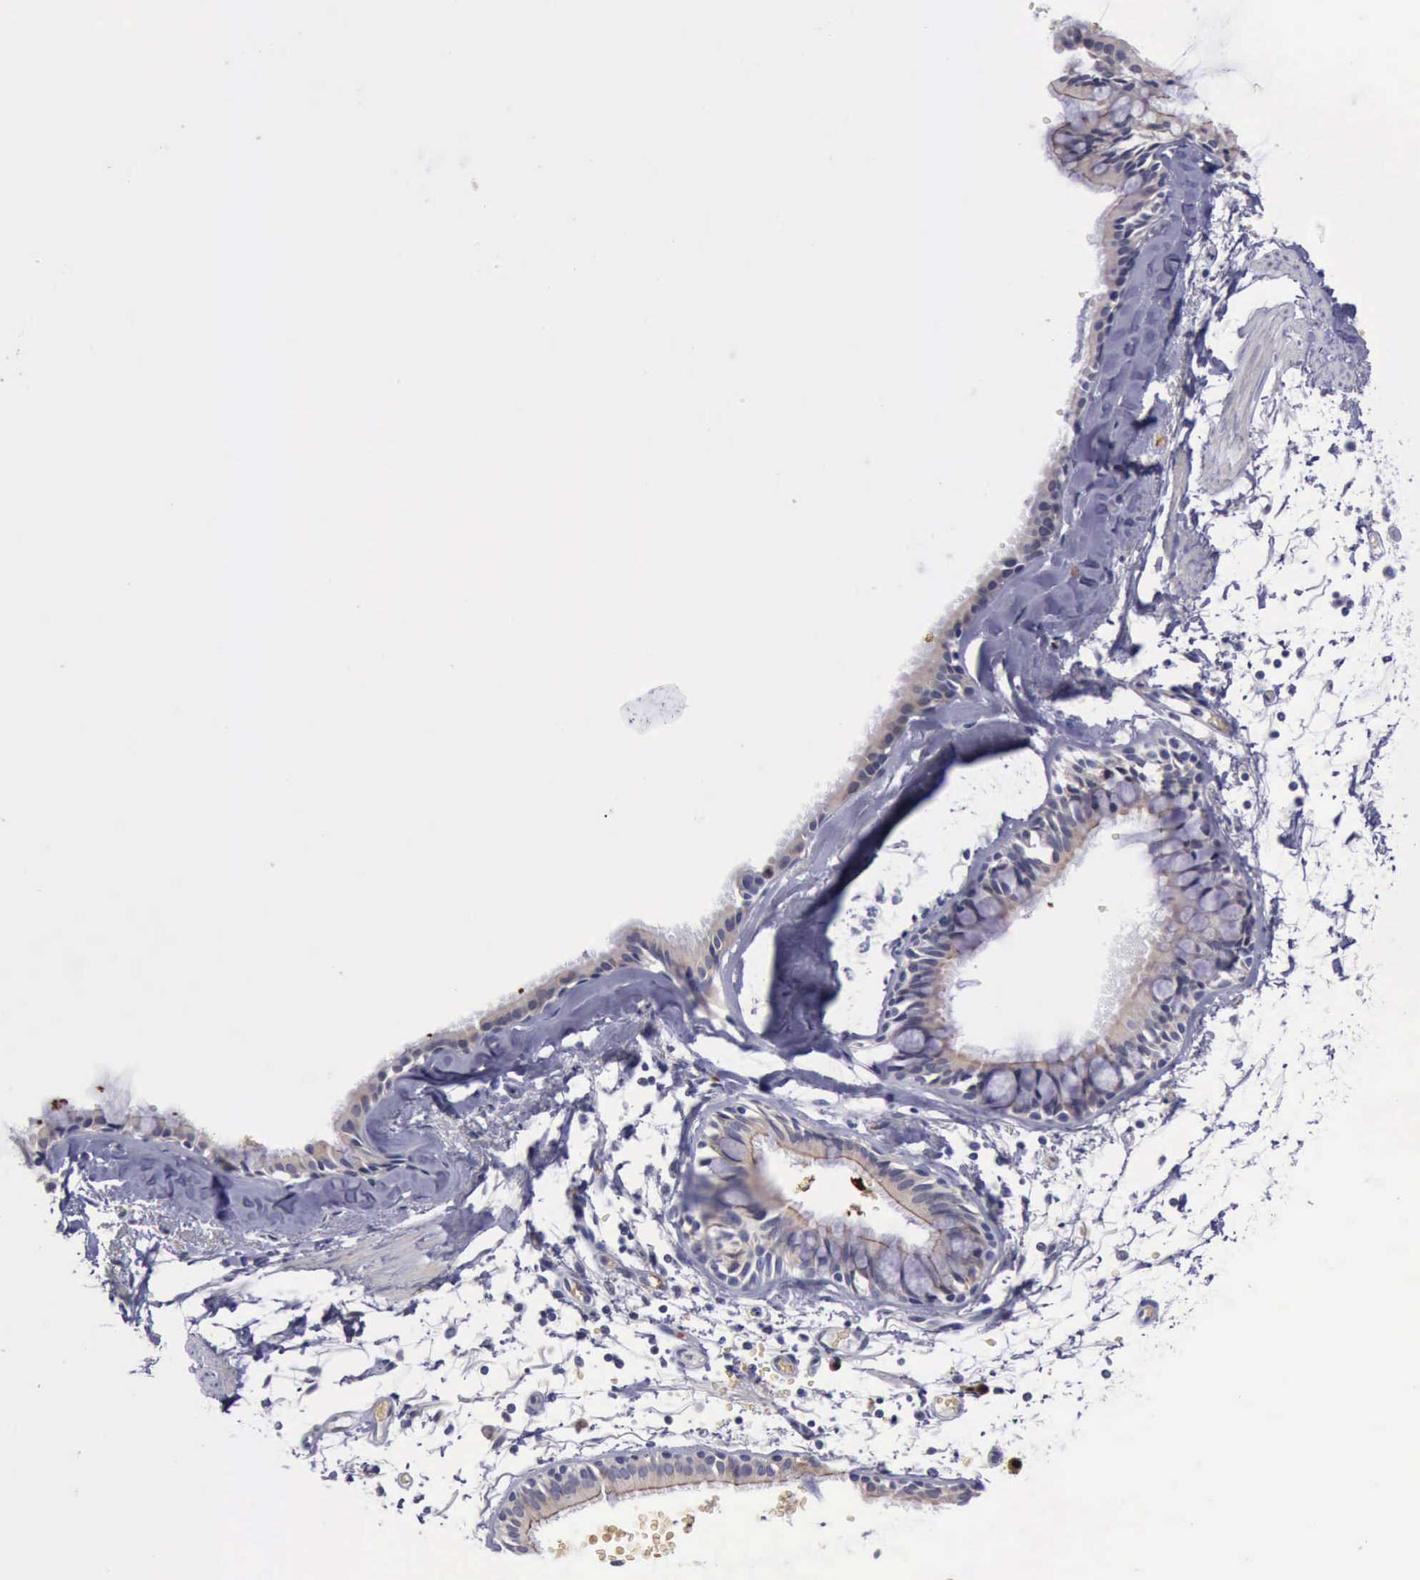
{"staining": {"intensity": "negative", "quantity": "none", "location": "none"}, "tissue": "bronchus", "cell_type": "Respiratory epithelial cells", "image_type": "normal", "snomed": [{"axis": "morphology", "description": "Normal tissue, NOS"}, {"axis": "topography", "description": "Bronchus"}, {"axis": "topography", "description": "Lung"}], "caption": "IHC photomicrograph of normal bronchus stained for a protein (brown), which reveals no expression in respiratory epithelial cells.", "gene": "CEP128", "patient": {"sex": "female", "age": 56}}